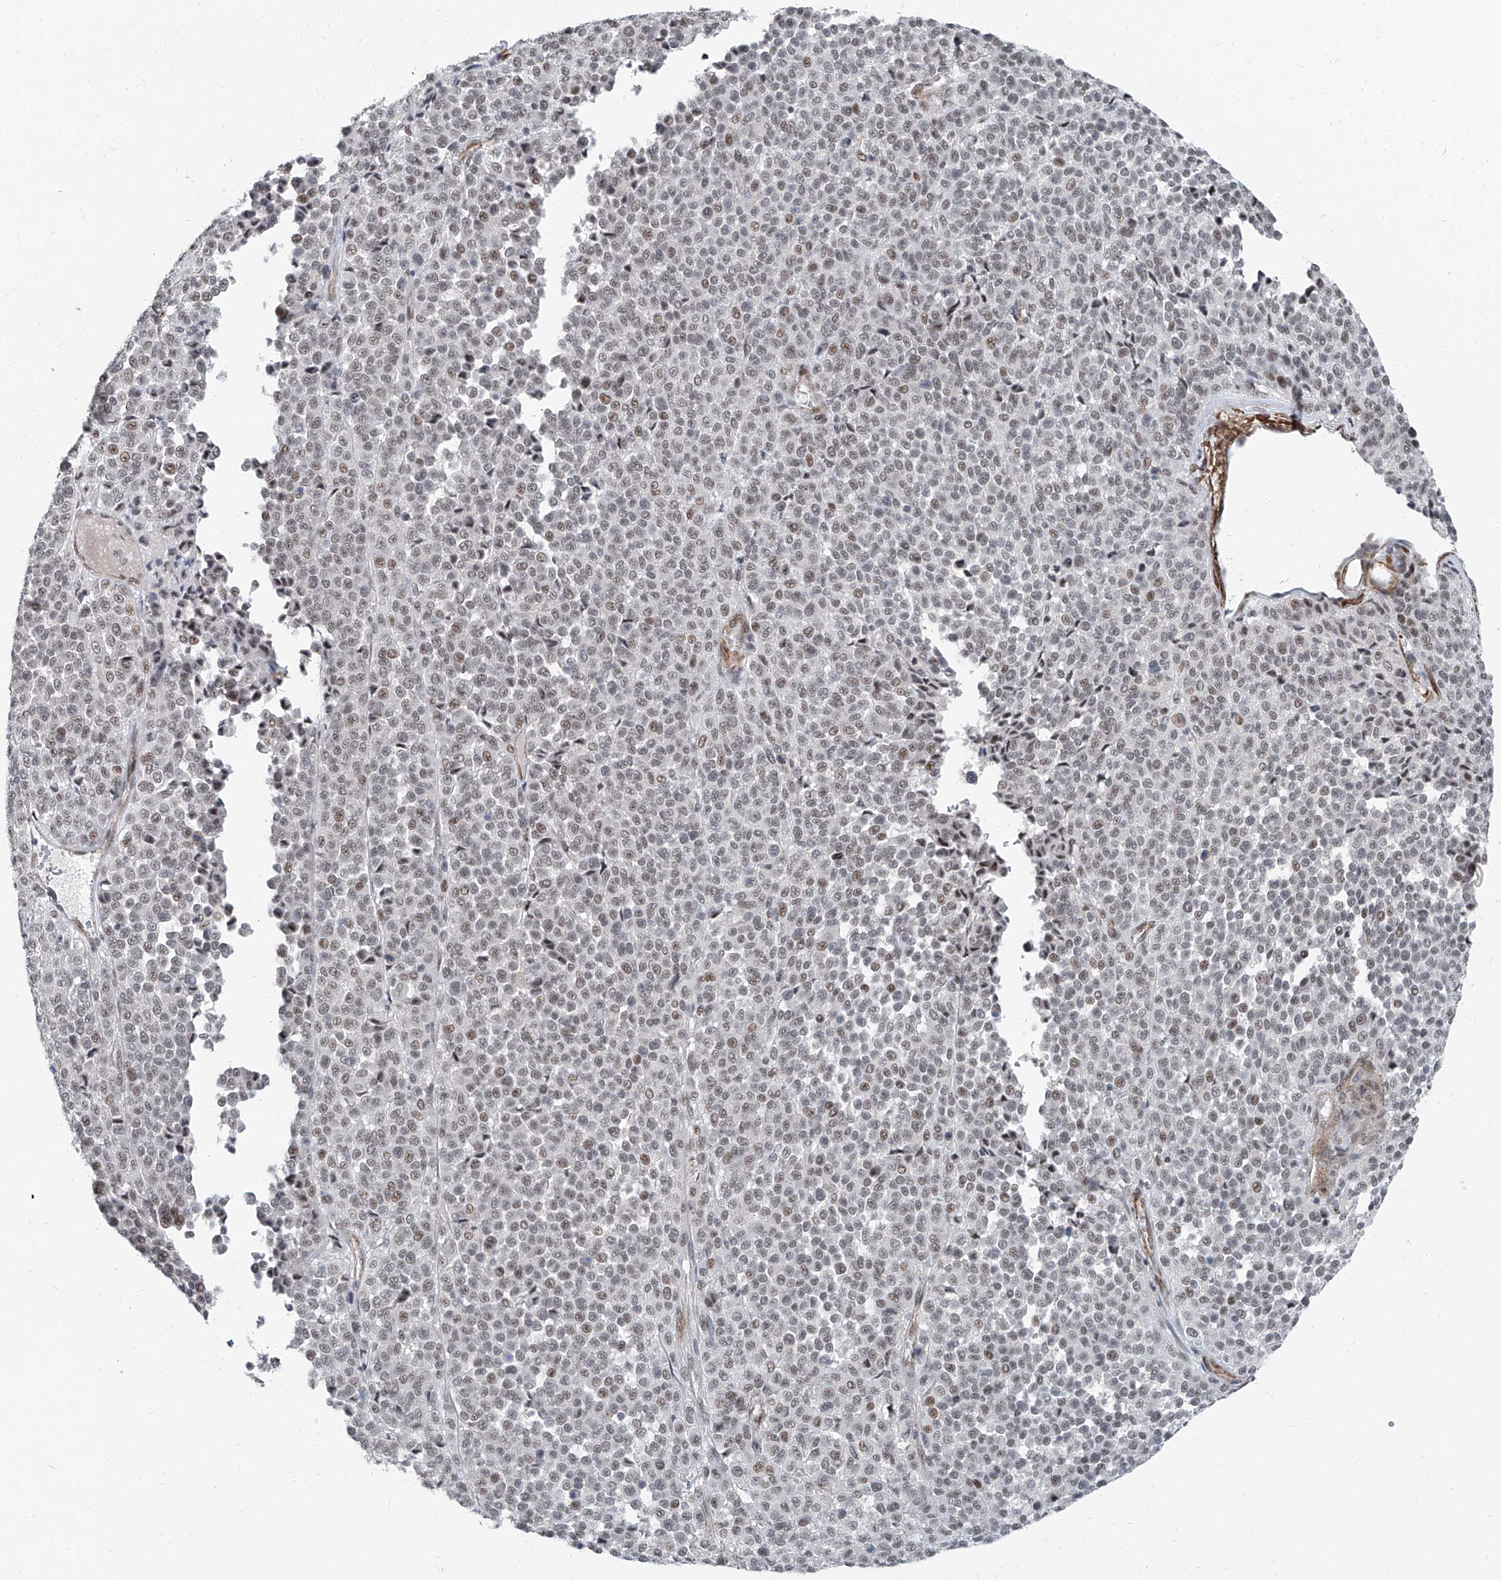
{"staining": {"intensity": "weak", "quantity": "25%-75%", "location": "nuclear"}, "tissue": "melanoma", "cell_type": "Tumor cells", "image_type": "cancer", "snomed": [{"axis": "morphology", "description": "Malignant melanoma, Metastatic site"}, {"axis": "topography", "description": "Pancreas"}], "caption": "Weak nuclear expression is seen in approximately 25%-75% of tumor cells in malignant melanoma (metastatic site).", "gene": "TXLNB", "patient": {"sex": "female", "age": 30}}